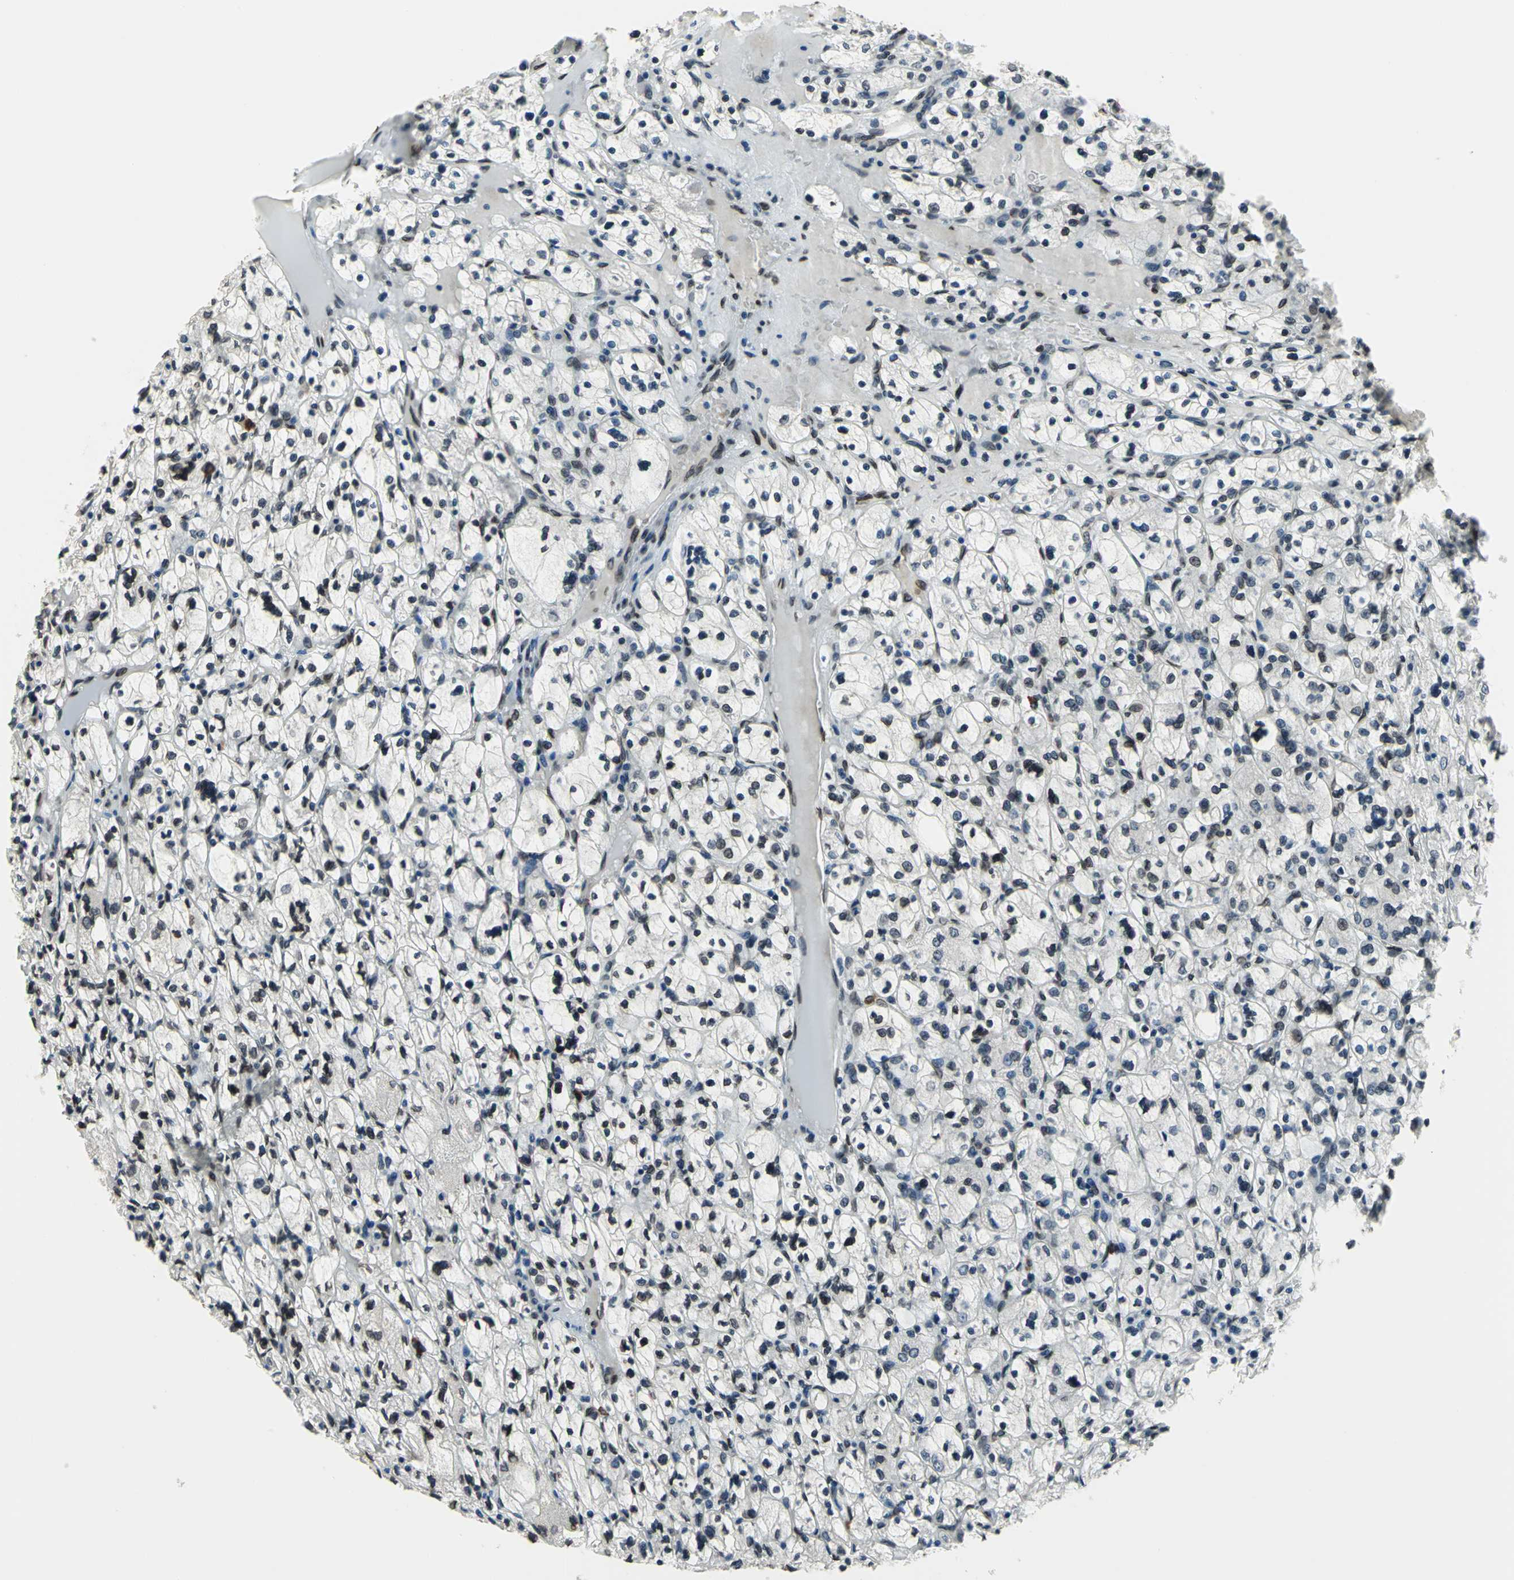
{"staining": {"intensity": "moderate", "quantity": ">75%", "location": "nuclear"}, "tissue": "renal cancer", "cell_type": "Tumor cells", "image_type": "cancer", "snomed": [{"axis": "morphology", "description": "Adenocarcinoma, NOS"}, {"axis": "topography", "description": "Kidney"}], "caption": "Protein staining reveals moderate nuclear expression in approximately >75% of tumor cells in renal adenocarcinoma.", "gene": "ISY1", "patient": {"sex": "female", "age": 83}}